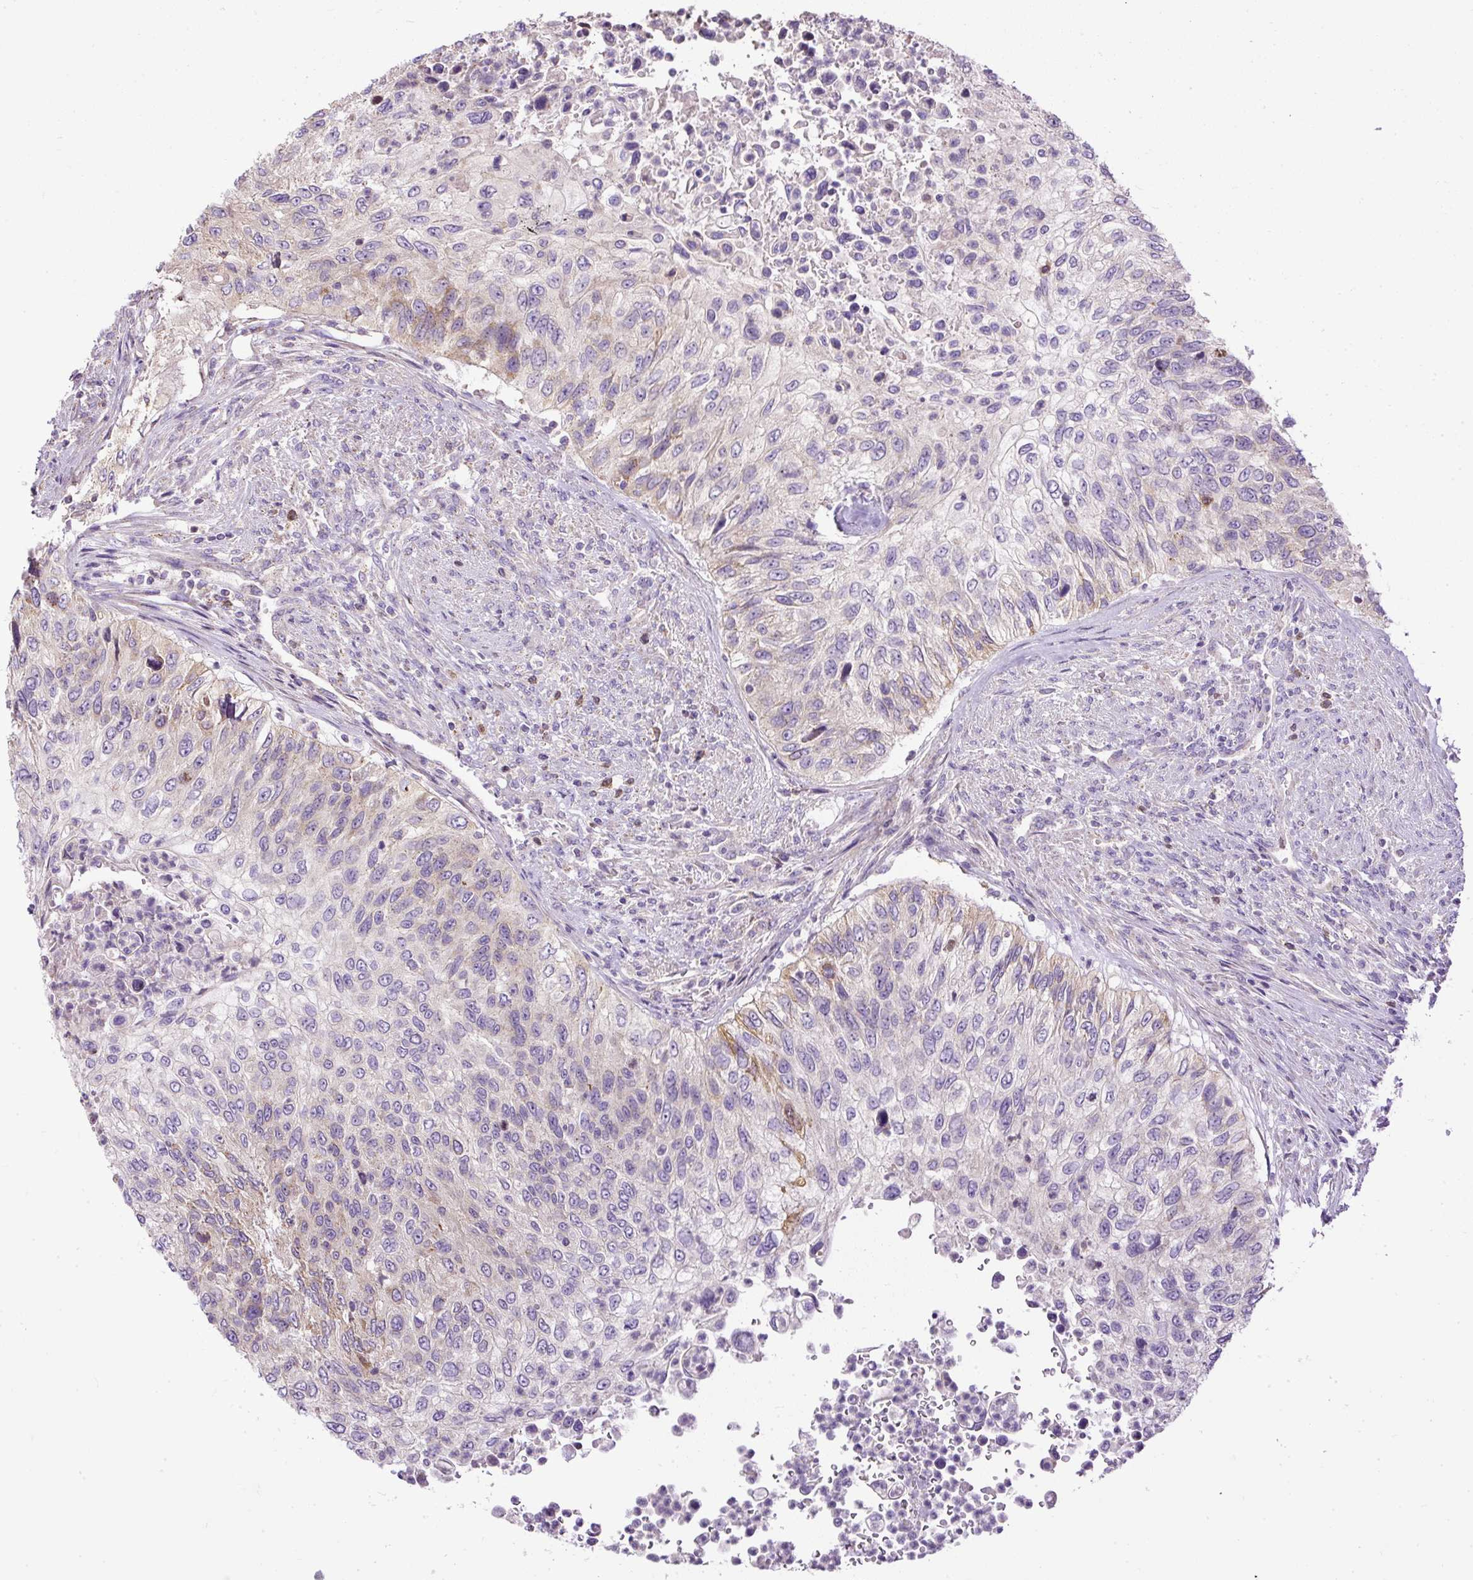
{"staining": {"intensity": "negative", "quantity": "none", "location": "none"}, "tissue": "urothelial cancer", "cell_type": "Tumor cells", "image_type": "cancer", "snomed": [{"axis": "morphology", "description": "Urothelial carcinoma, High grade"}, {"axis": "topography", "description": "Urinary bladder"}], "caption": "DAB immunohistochemical staining of high-grade urothelial carcinoma demonstrates no significant positivity in tumor cells.", "gene": "CFAP47", "patient": {"sex": "female", "age": 60}}